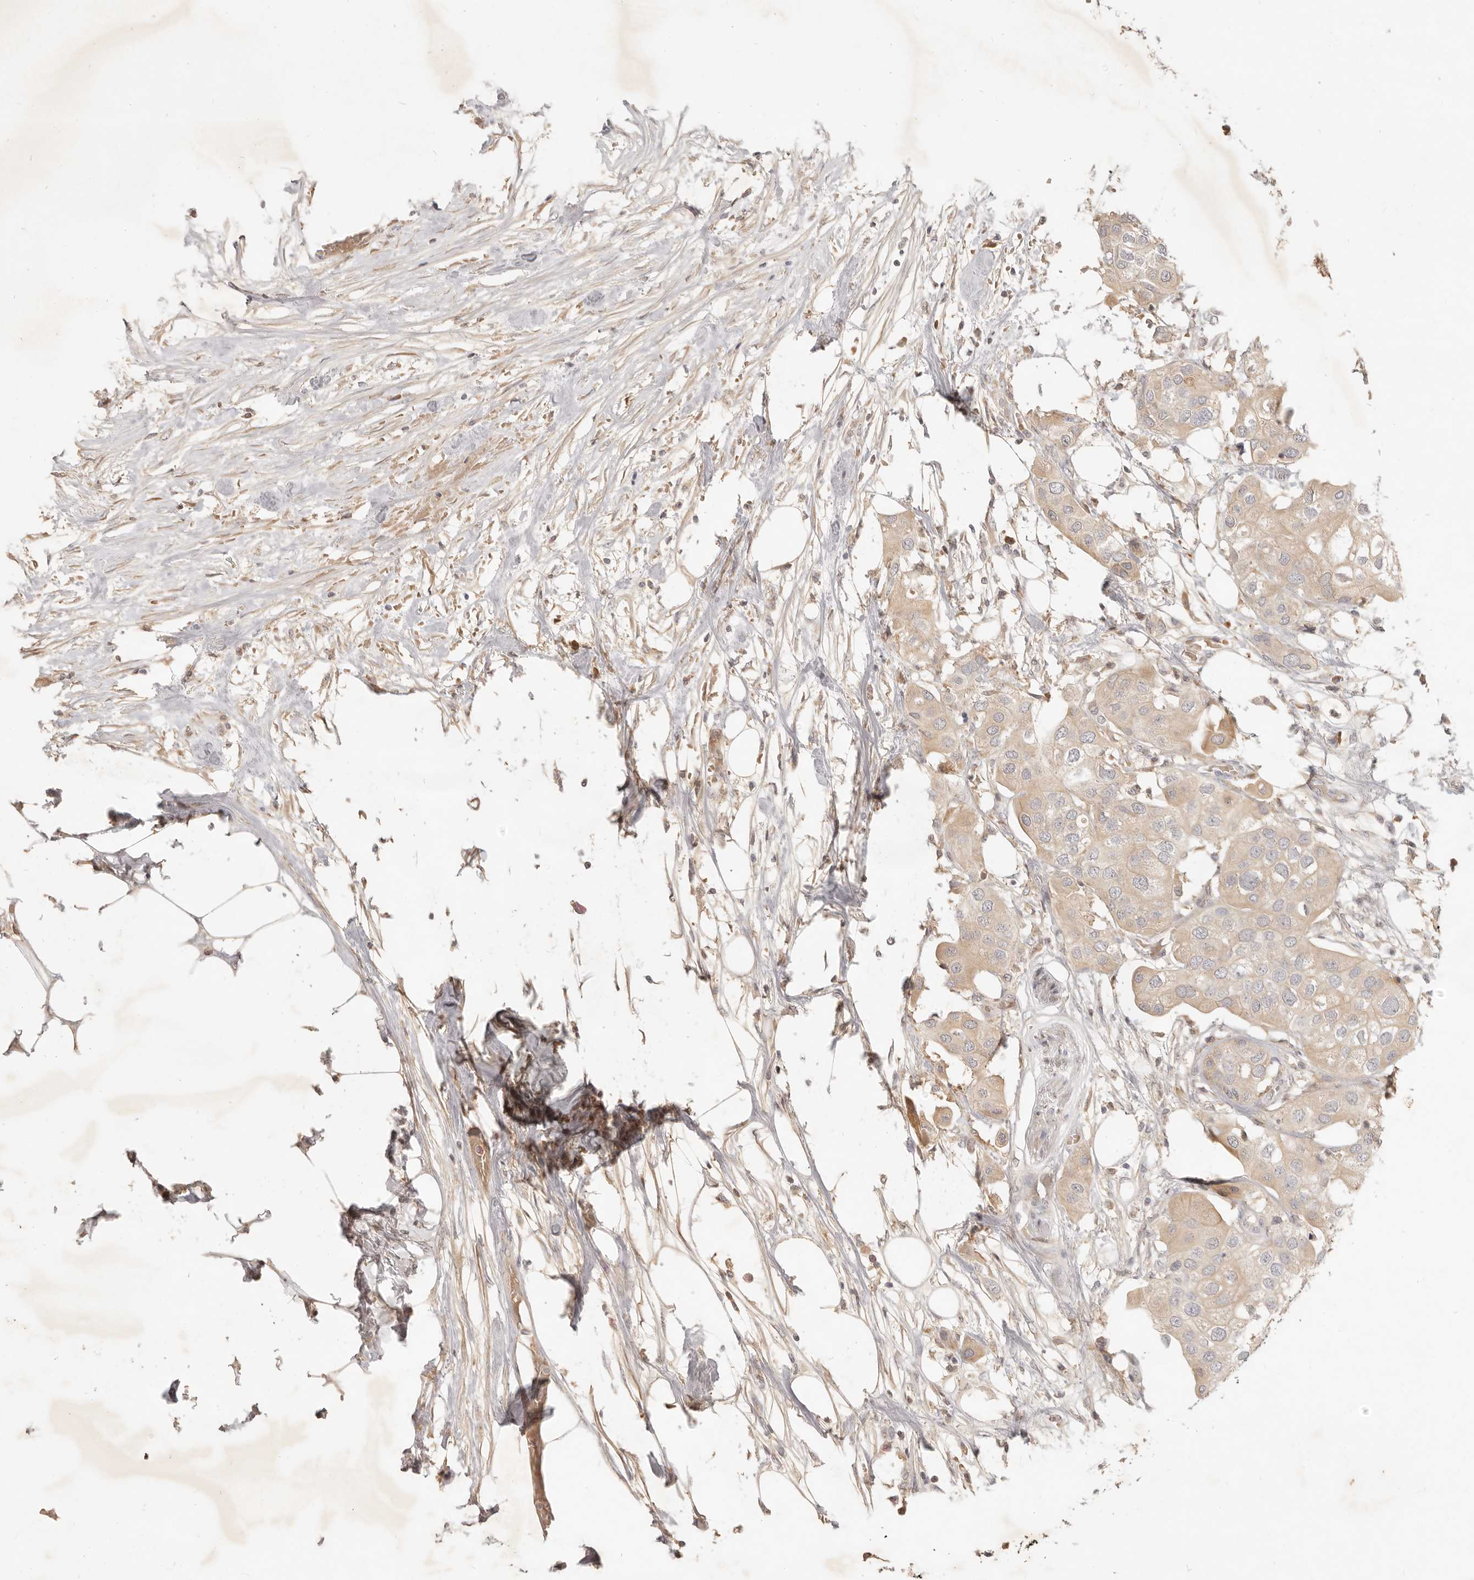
{"staining": {"intensity": "weak", "quantity": ">75%", "location": "cytoplasmic/membranous"}, "tissue": "urothelial cancer", "cell_type": "Tumor cells", "image_type": "cancer", "snomed": [{"axis": "morphology", "description": "Urothelial carcinoma, High grade"}, {"axis": "topography", "description": "Urinary bladder"}], "caption": "Human urothelial cancer stained with a brown dye demonstrates weak cytoplasmic/membranous positive staining in about >75% of tumor cells.", "gene": "UBXN11", "patient": {"sex": "male", "age": 64}}